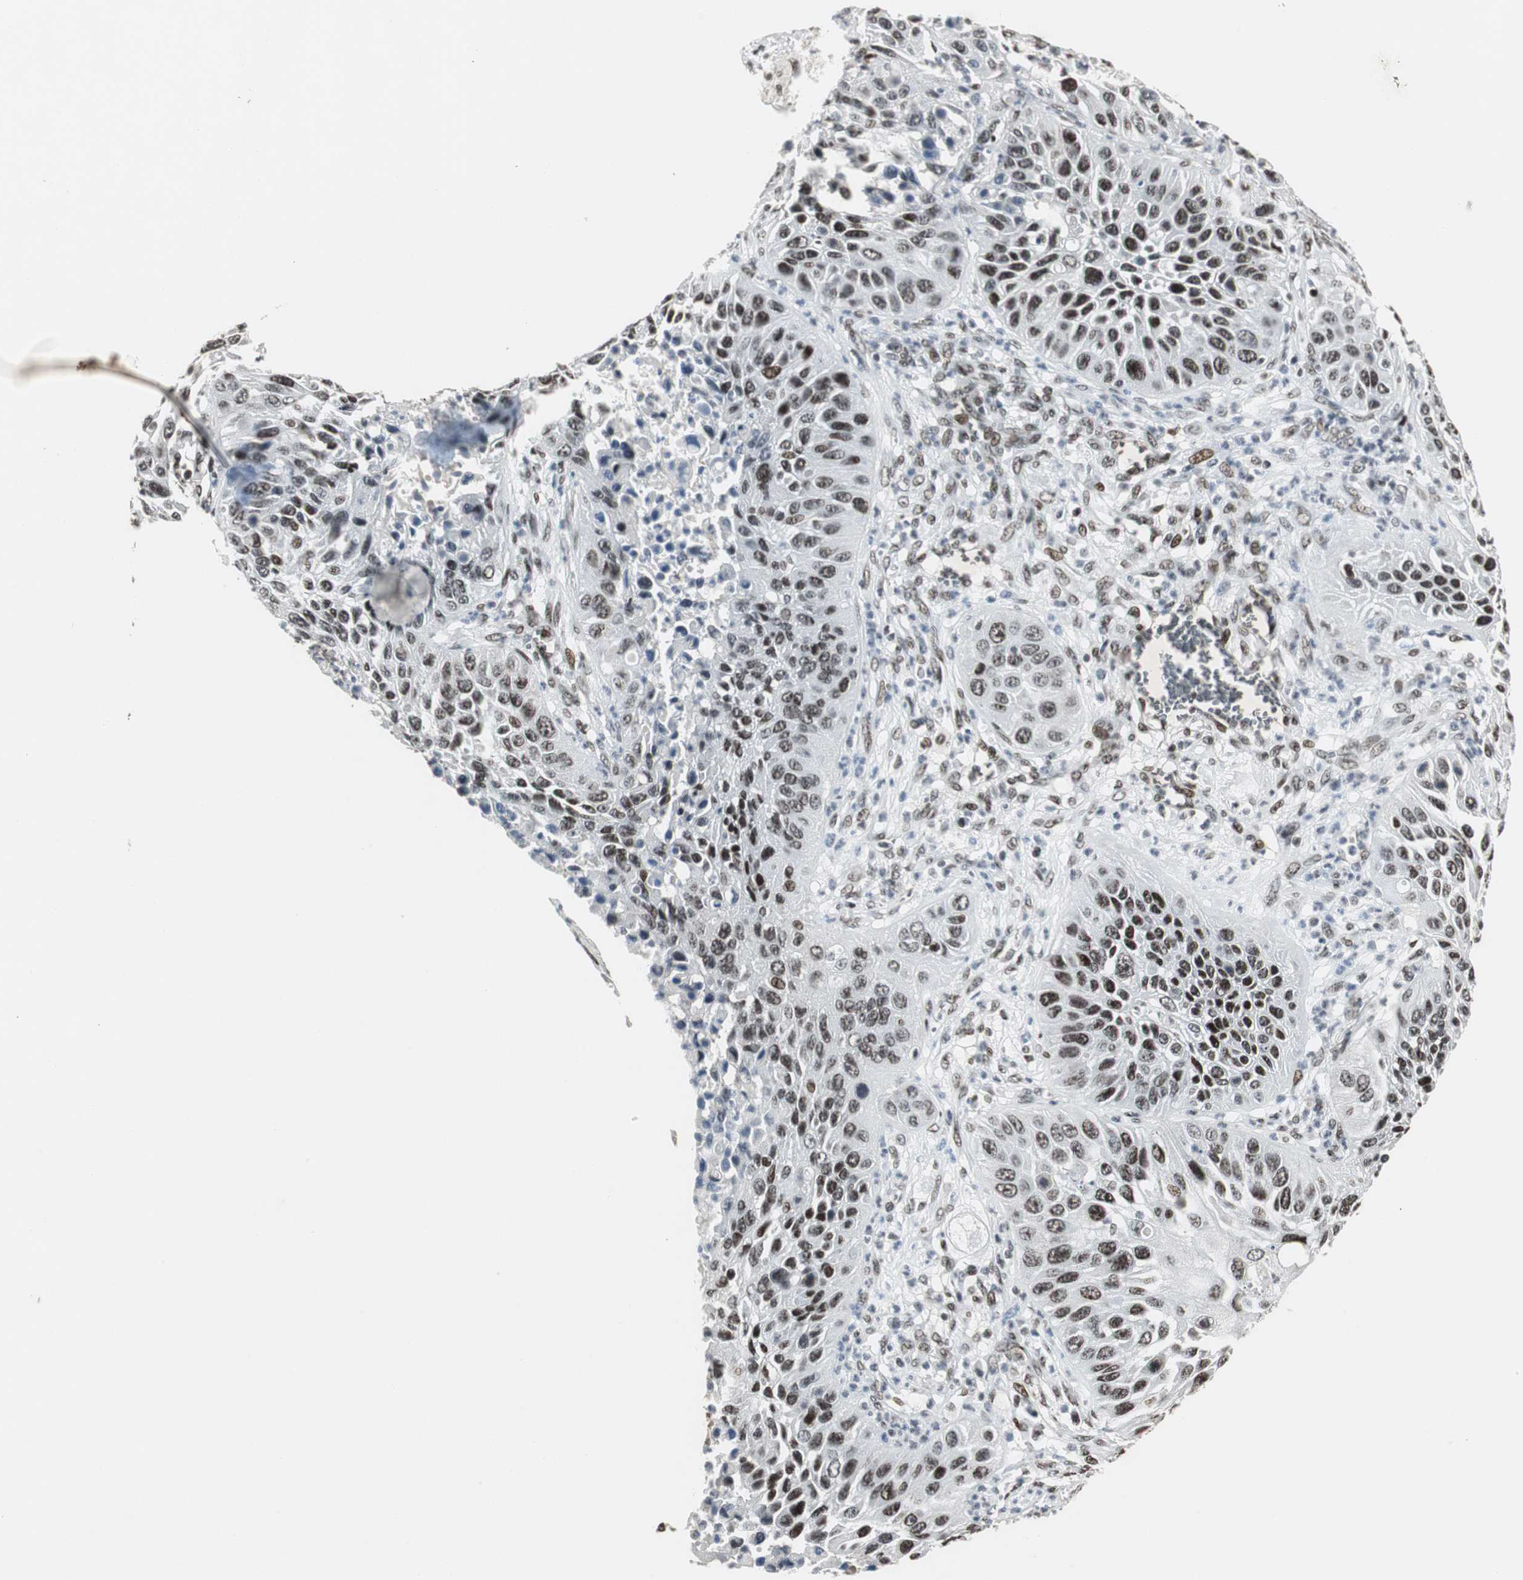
{"staining": {"intensity": "strong", "quantity": ">75%", "location": "nuclear"}, "tissue": "lung cancer", "cell_type": "Tumor cells", "image_type": "cancer", "snomed": [{"axis": "morphology", "description": "Squamous cell carcinoma, NOS"}, {"axis": "topography", "description": "Lung"}], "caption": "Human lung cancer (squamous cell carcinoma) stained with a protein marker displays strong staining in tumor cells.", "gene": "TAF5", "patient": {"sex": "female", "age": 76}}